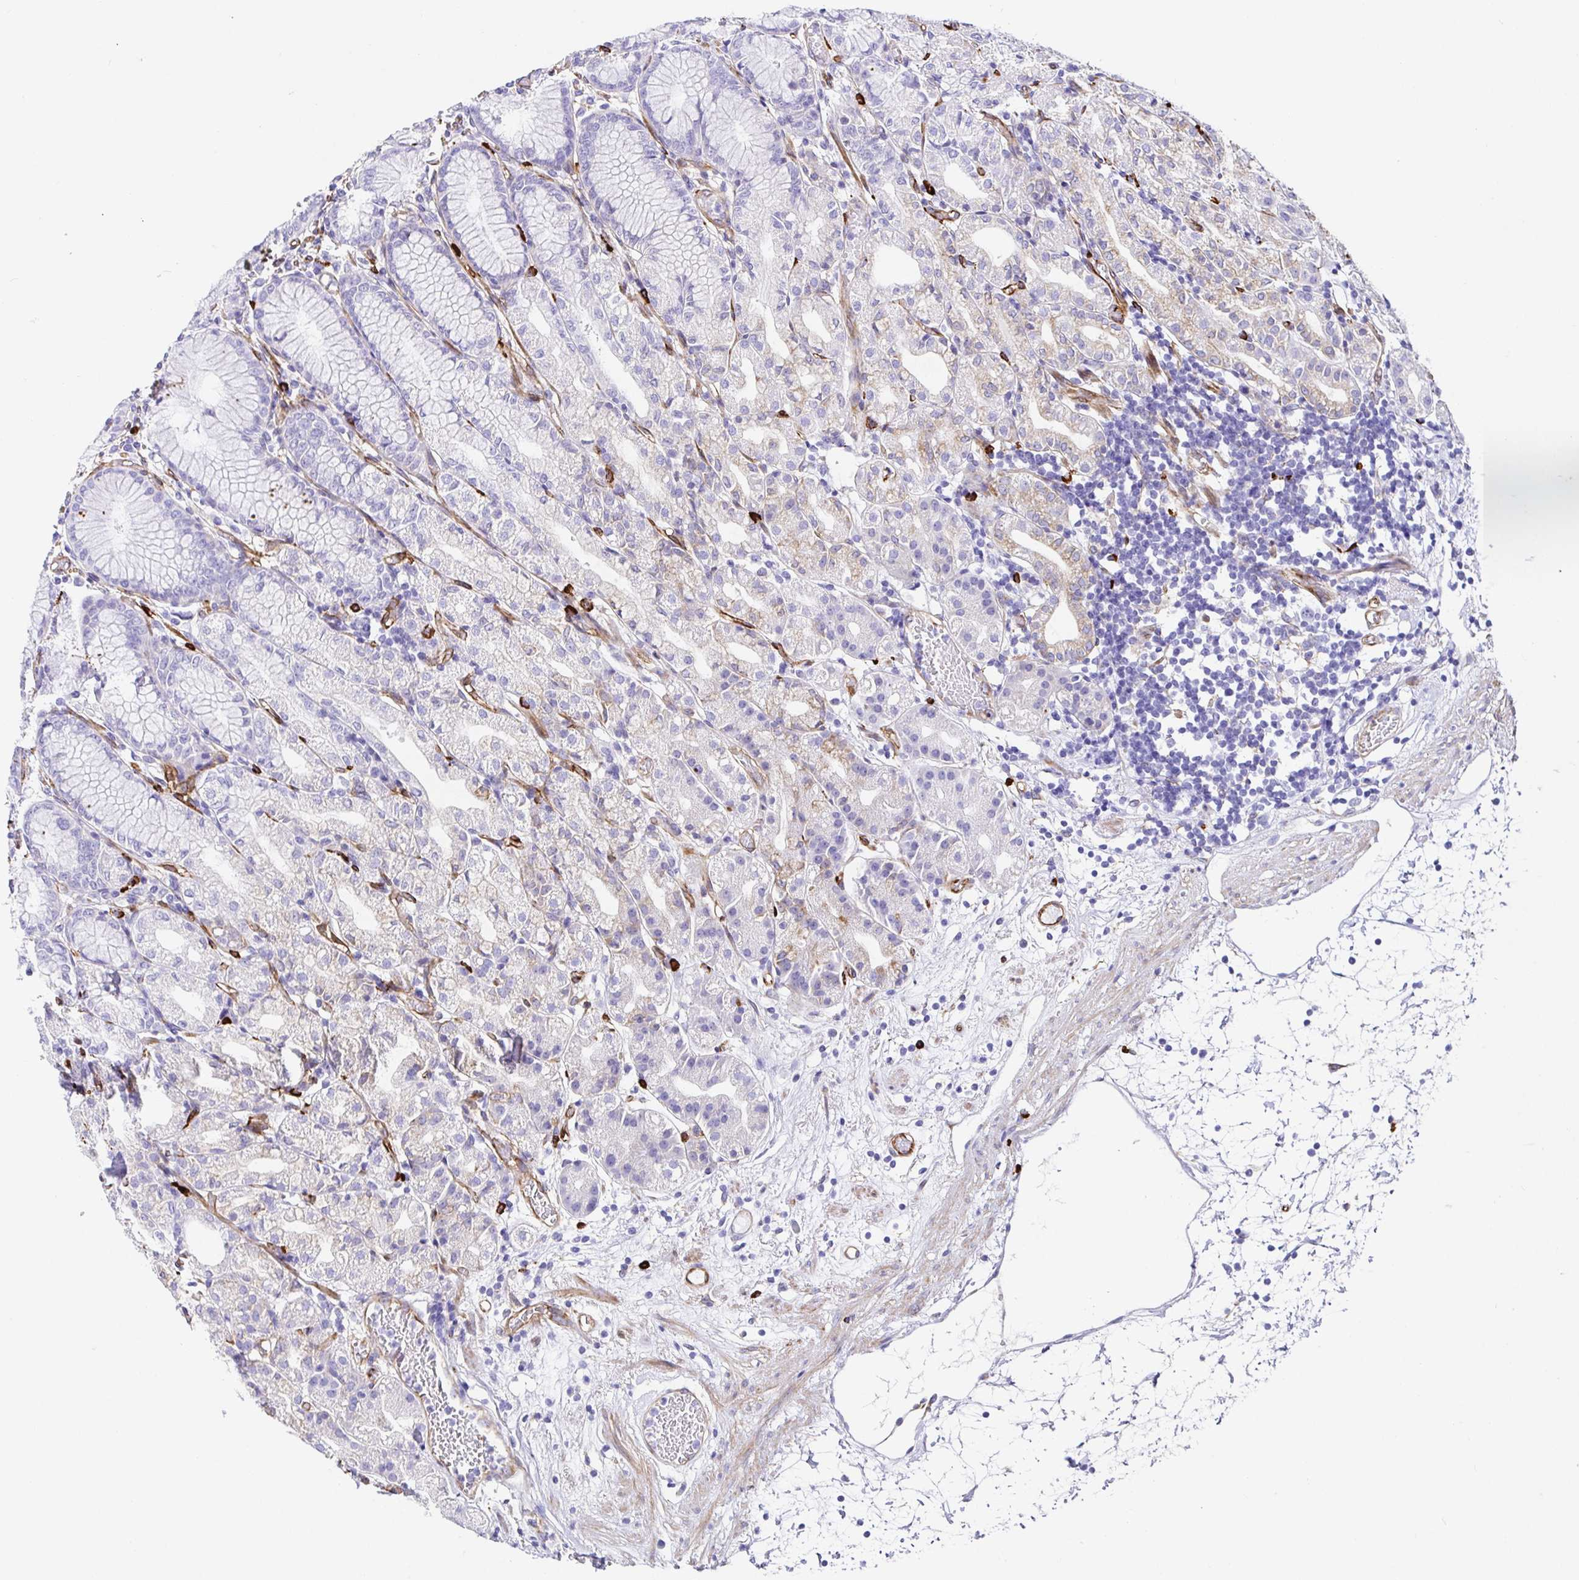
{"staining": {"intensity": "negative", "quantity": "none", "location": "none"}, "tissue": "stomach", "cell_type": "Glandular cells", "image_type": "normal", "snomed": [{"axis": "morphology", "description": "Normal tissue, NOS"}, {"axis": "topography", "description": "Stomach"}], "caption": "A high-resolution image shows immunohistochemistry (IHC) staining of unremarkable stomach, which shows no significant positivity in glandular cells.", "gene": "DOCK1", "patient": {"sex": "female", "age": 57}}